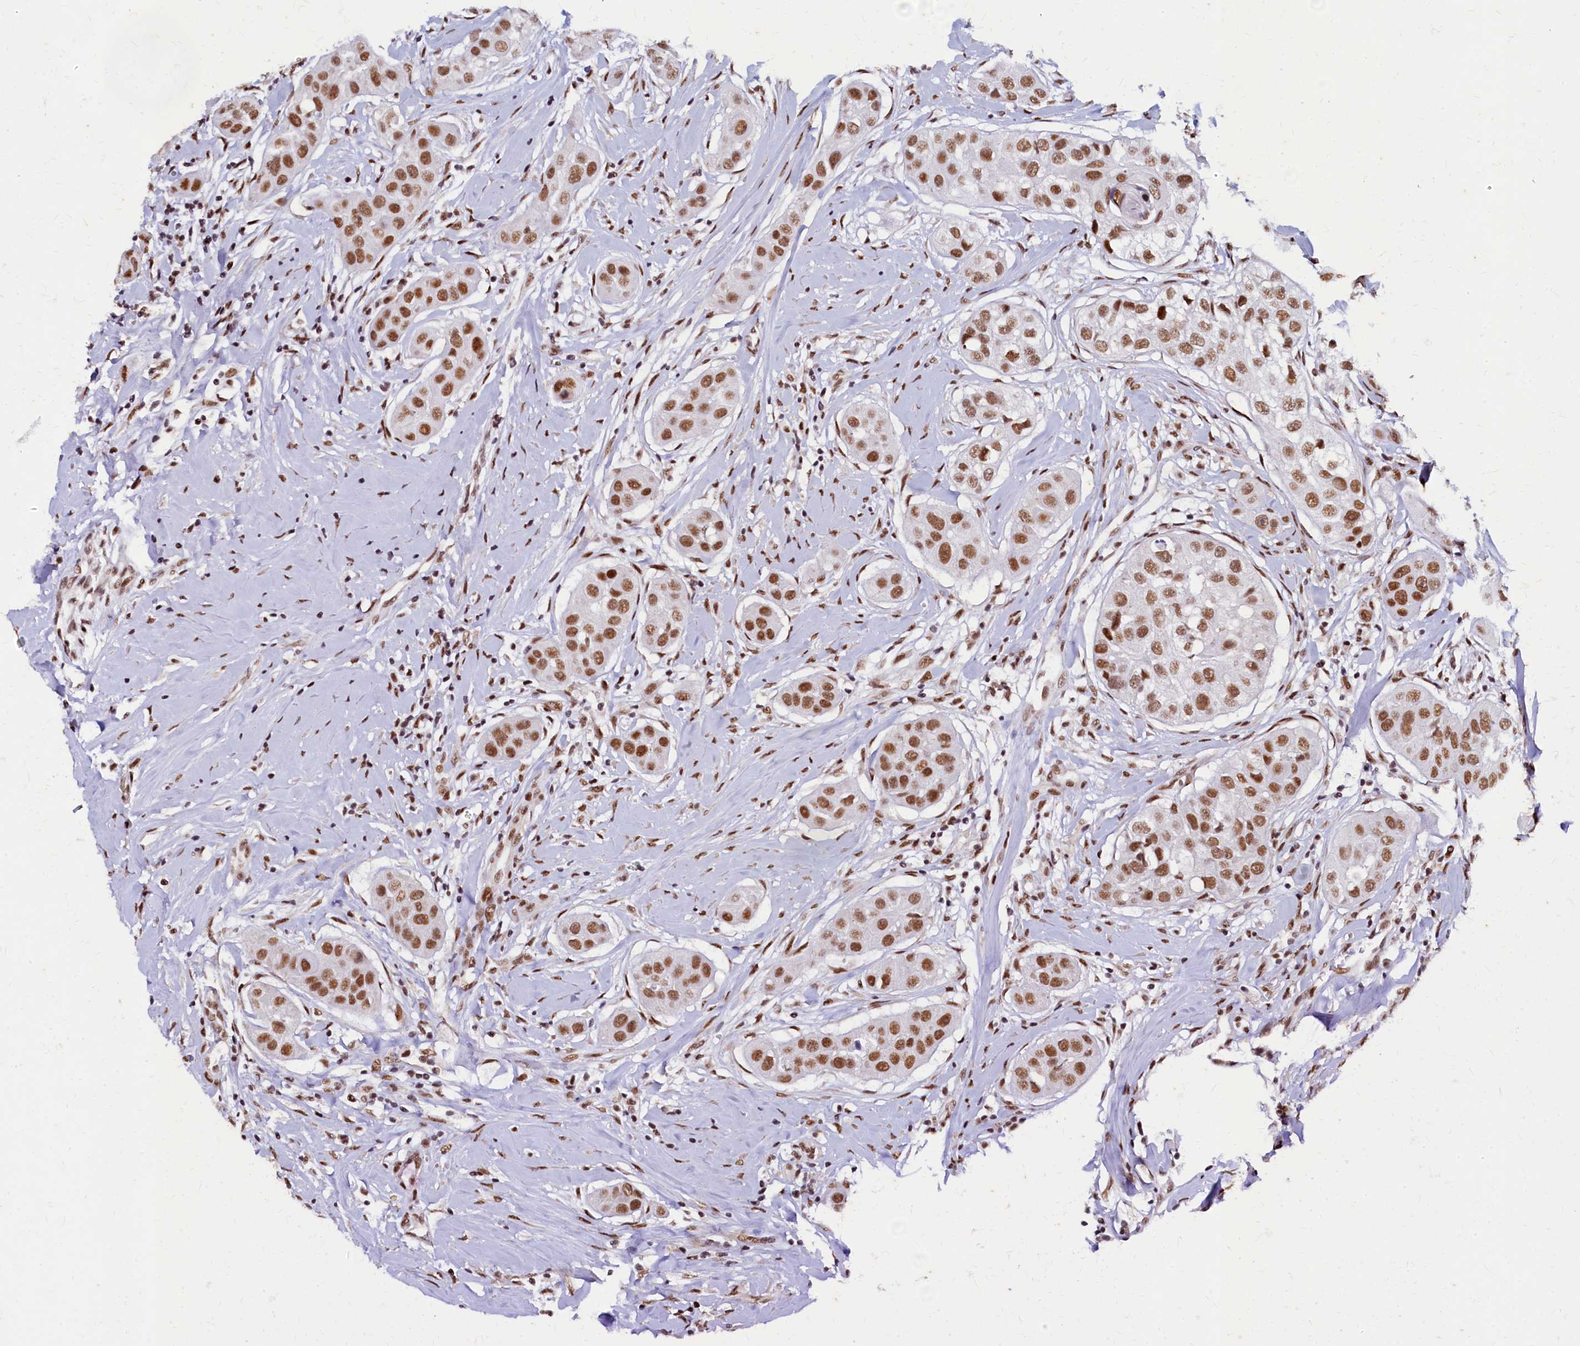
{"staining": {"intensity": "moderate", "quantity": ">75%", "location": "nuclear"}, "tissue": "head and neck cancer", "cell_type": "Tumor cells", "image_type": "cancer", "snomed": [{"axis": "morphology", "description": "Normal tissue, NOS"}, {"axis": "morphology", "description": "Squamous cell carcinoma, NOS"}, {"axis": "topography", "description": "Skeletal muscle"}, {"axis": "topography", "description": "Head-Neck"}], "caption": "Head and neck cancer stained with a protein marker demonstrates moderate staining in tumor cells.", "gene": "CPSF7", "patient": {"sex": "male", "age": 51}}